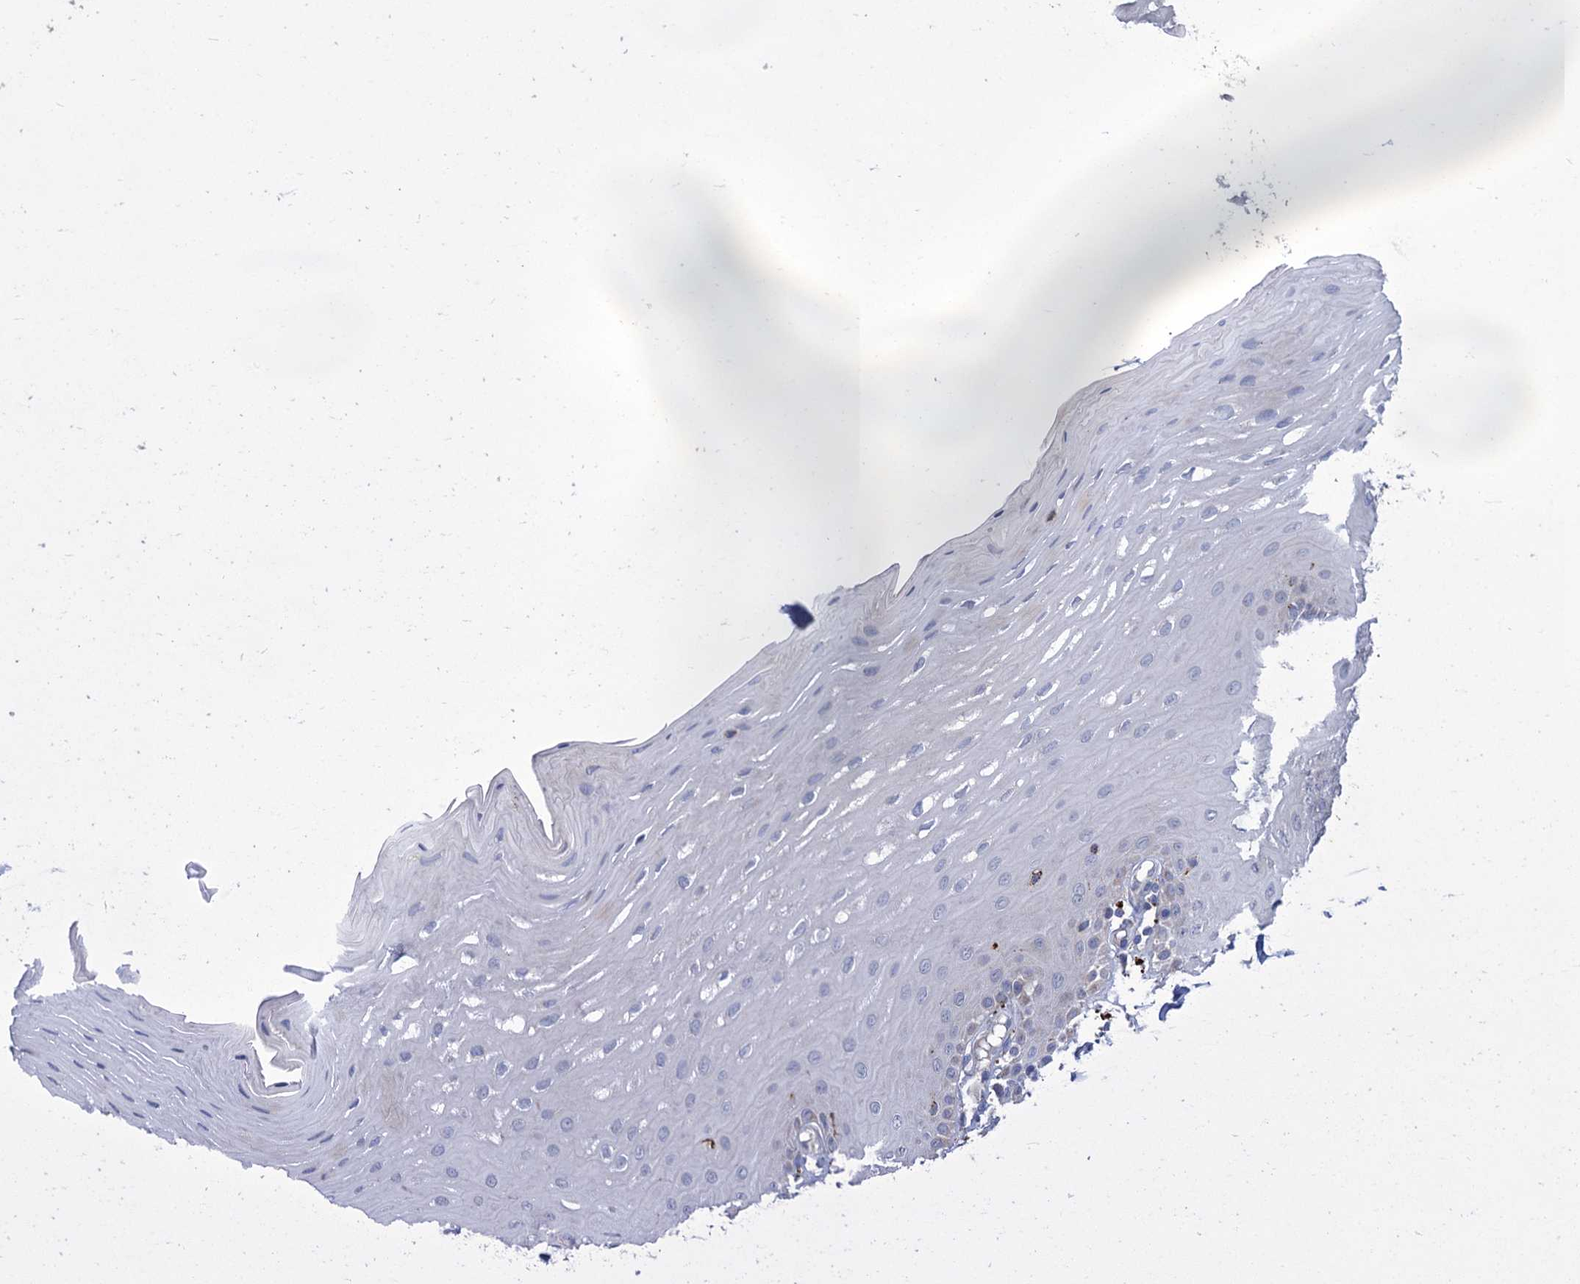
{"staining": {"intensity": "negative", "quantity": "none", "location": "none"}, "tissue": "oral mucosa", "cell_type": "Squamous epithelial cells", "image_type": "normal", "snomed": [{"axis": "morphology", "description": "Normal tissue, NOS"}, {"axis": "topography", "description": "Oral tissue"}], "caption": "Squamous epithelial cells show no significant protein positivity in normal oral mucosa. Brightfield microscopy of immunohistochemistry stained with DAB (3,3'-diaminobenzidine) (brown) and hematoxylin (blue), captured at high magnification.", "gene": "ANKS3", "patient": {"sex": "female", "age": 39}}